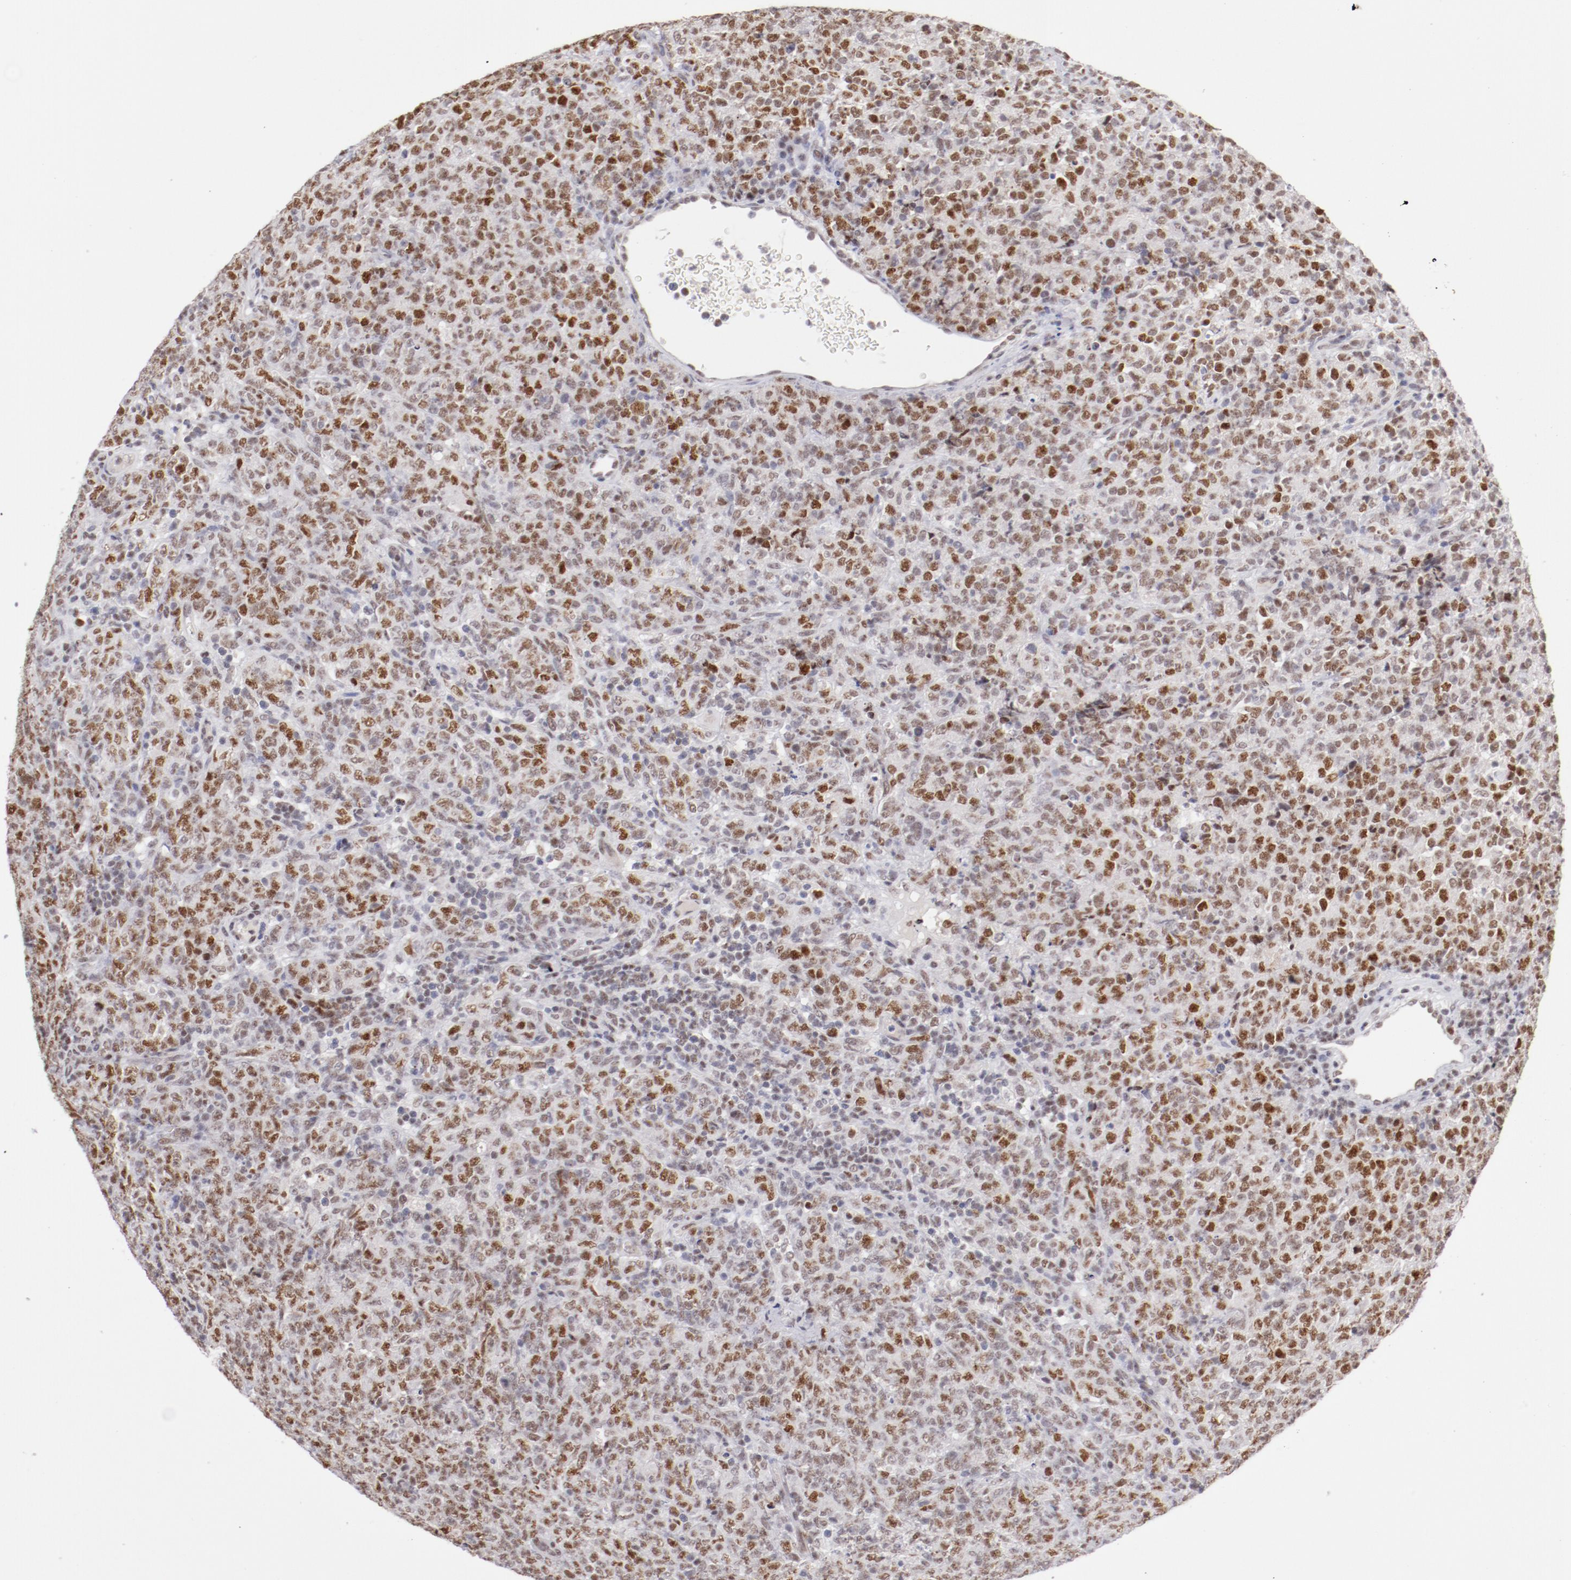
{"staining": {"intensity": "strong", "quantity": "25%-75%", "location": "nuclear"}, "tissue": "lymphoma", "cell_type": "Tumor cells", "image_type": "cancer", "snomed": [{"axis": "morphology", "description": "Malignant lymphoma, non-Hodgkin's type, High grade"}, {"axis": "topography", "description": "Tonsil"}], "caption": "Lymphoma stained for a protein exhibits strong nuclear positivity in tumor cells.", "gene": "TFAP4", "patient": {"sex": "female", "age": 36}}